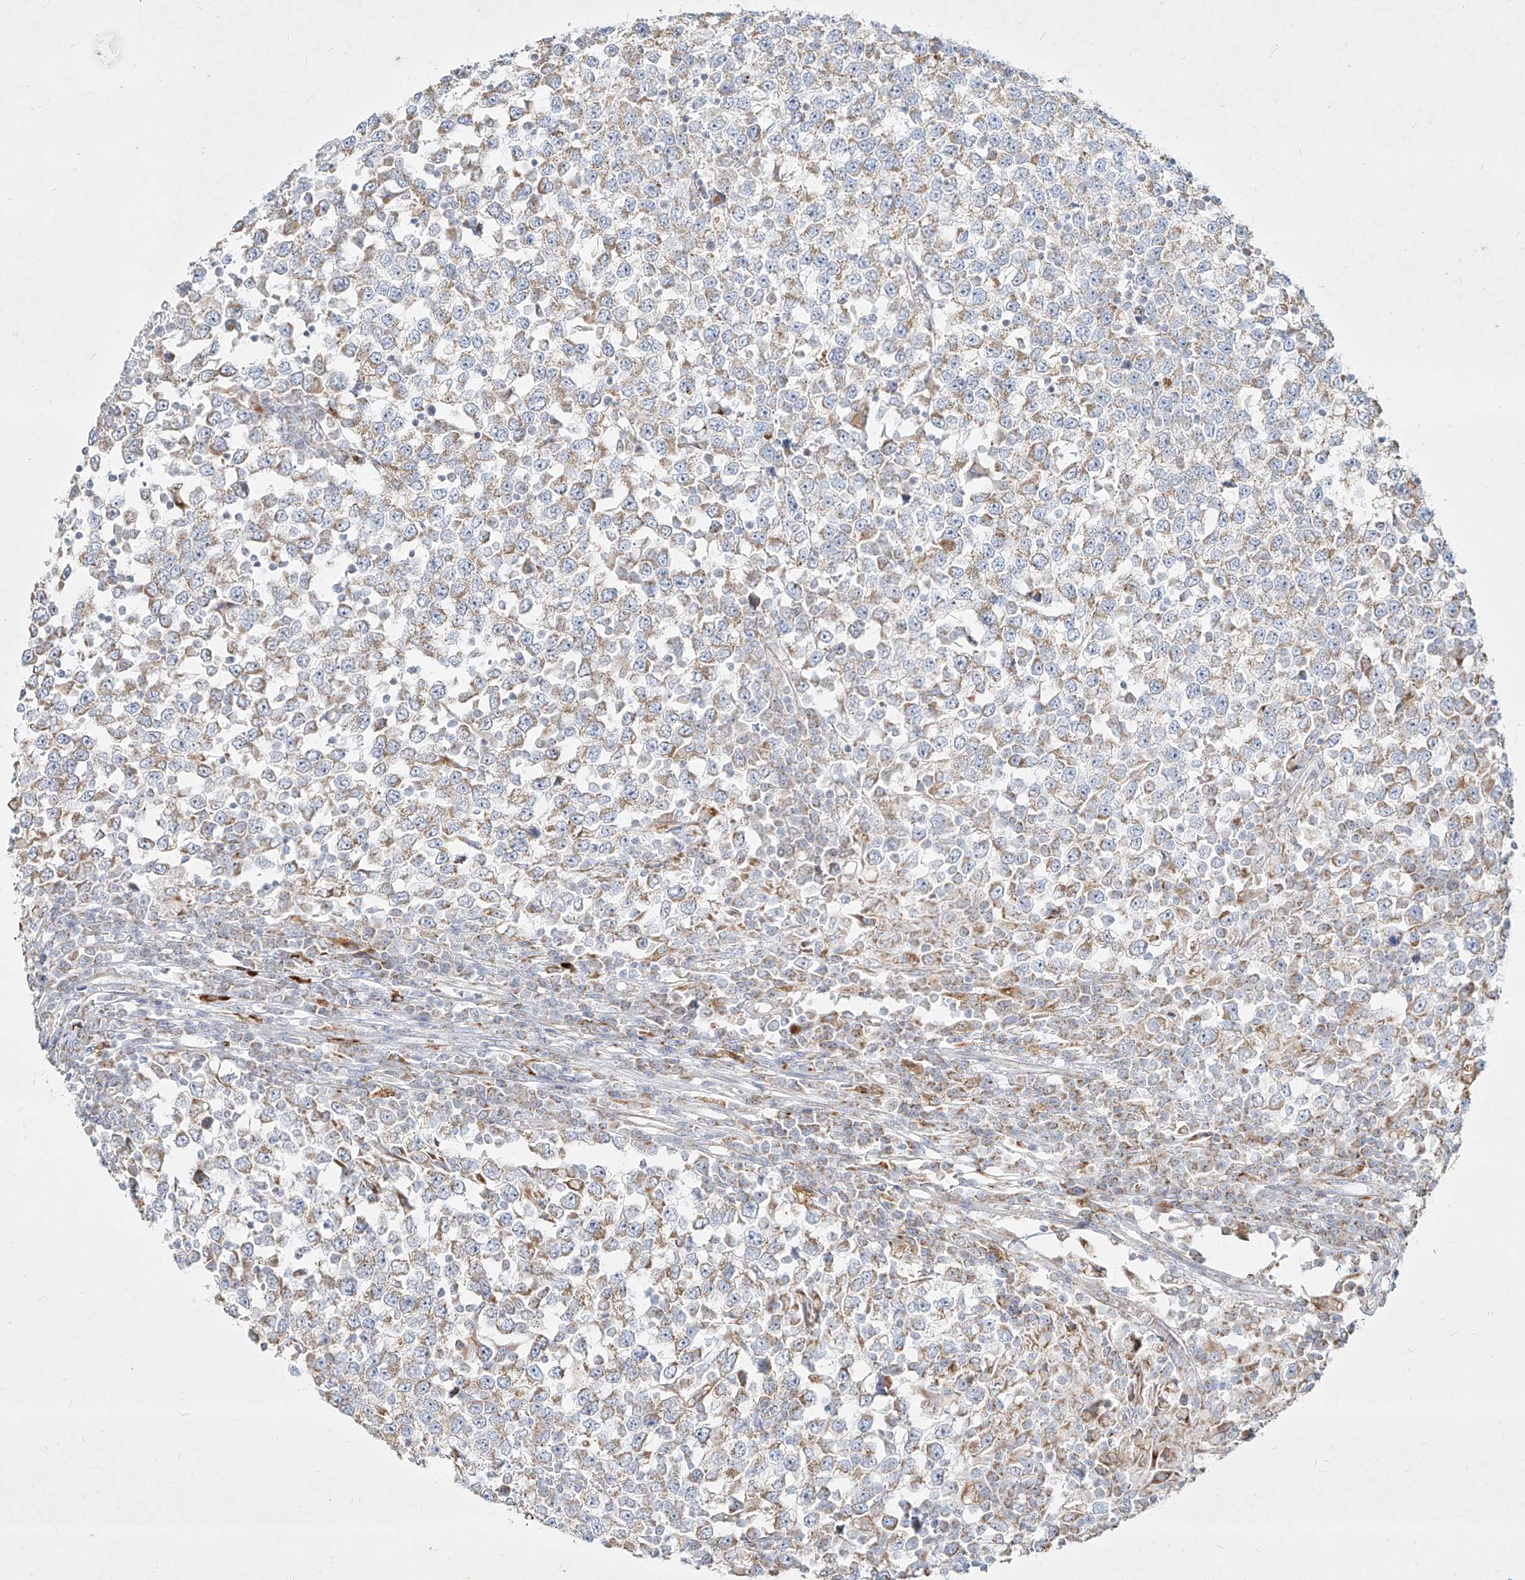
{"staining": {"intensity": "moderate", "quantity": "25%-75%", "location": "cytoplasmic/membranous"}, "tissue": "testis cancer", "cell_type": "Tumor cells", "image_type": "cancer", "snomed": [{"axis": "morphology", "description": "Seminoma, NOS"}, {"axis": "topography", "description": "Testis"}], "caption": "Tumor cells reveal medium levels of moderate cytoplasmic/membranous staining in about 25%-75% of cells in human testis seminoma. (Stains: DAB in brown, nuclei in blue, Microscopy: brightfield microscopy at high magnification).", "gene": "MTX2", "patient": {"sex": "male", "age": 65}}